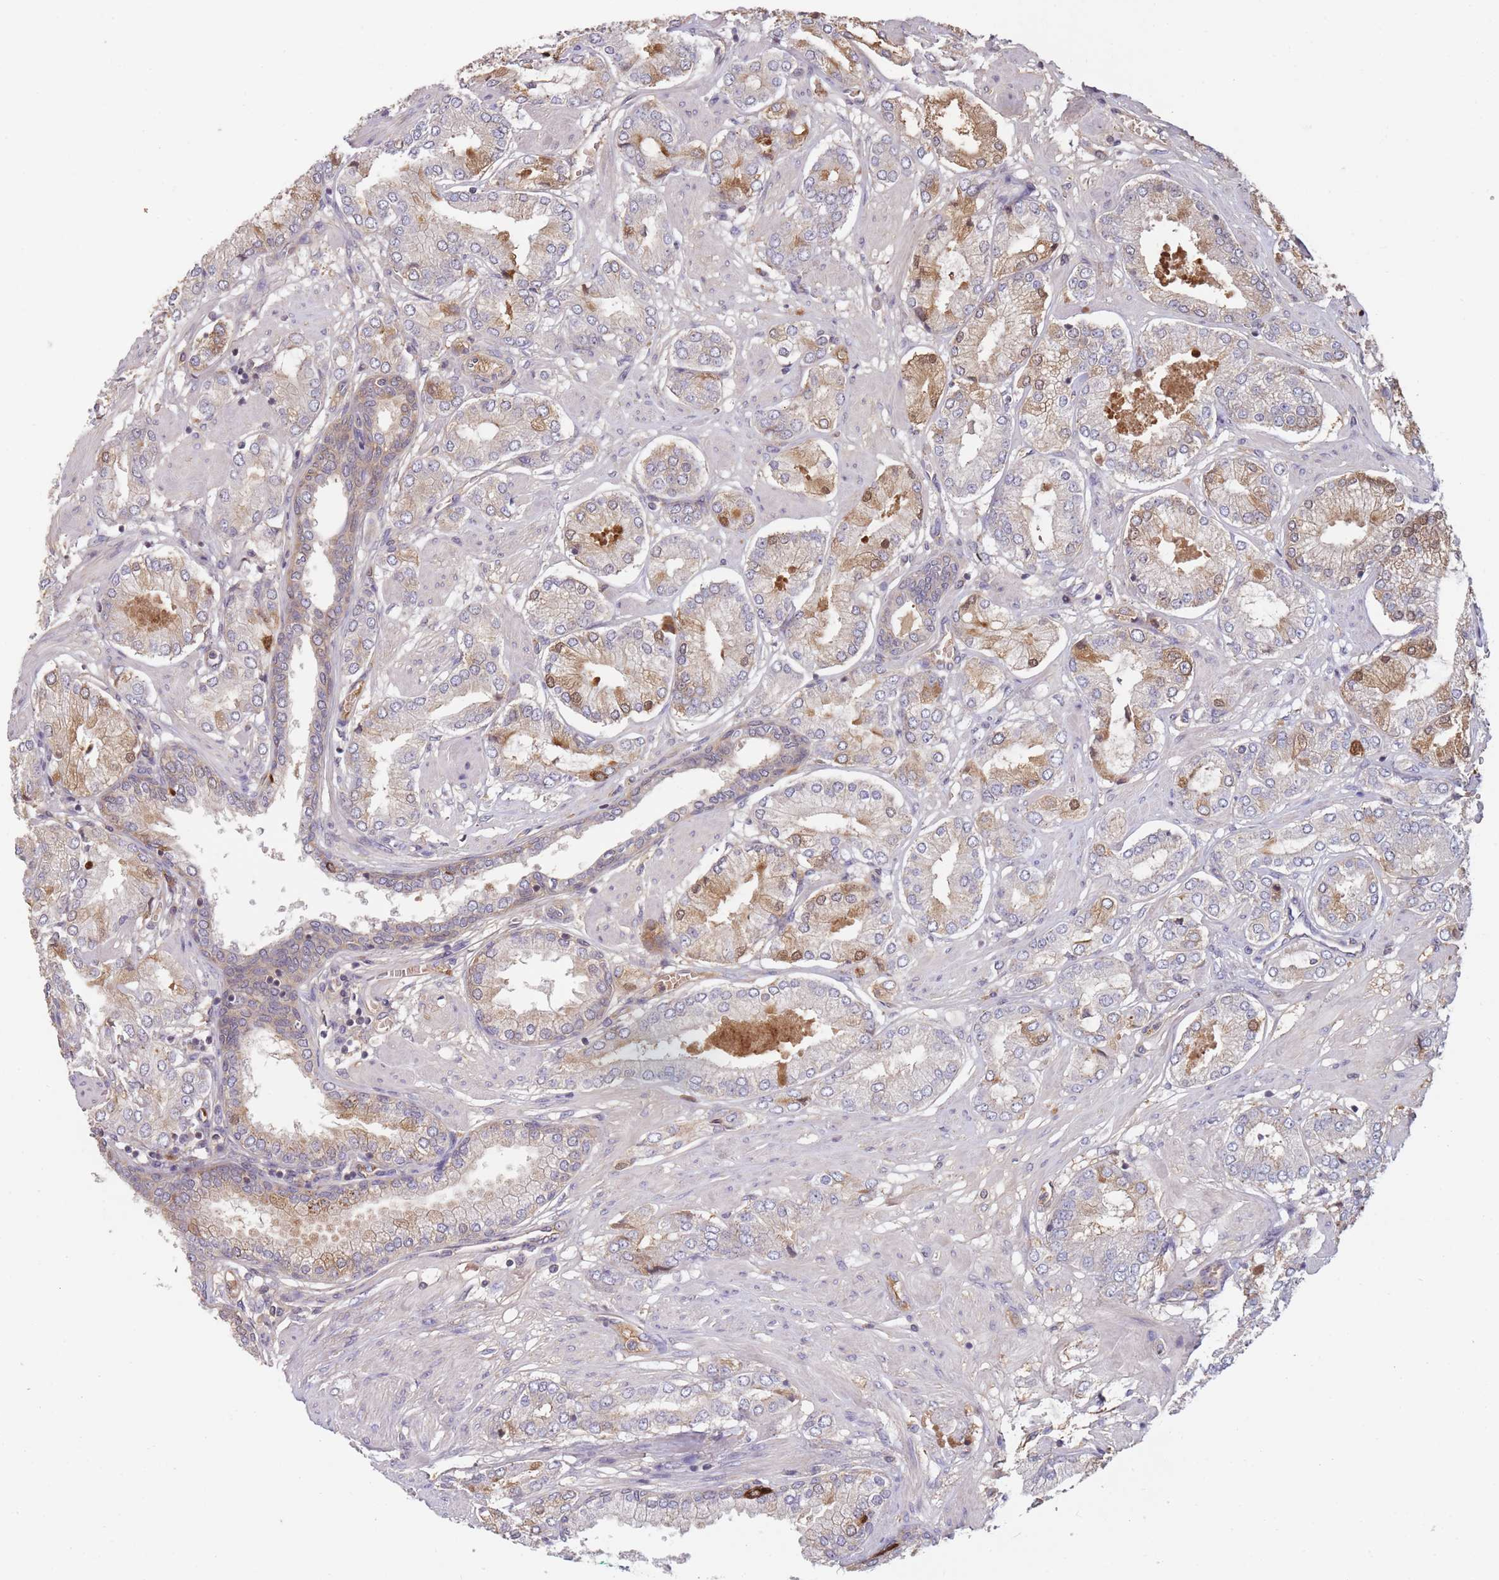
{"staining": {"intensity": "moderate", "quantity": "<25%", "location": "cytoplasmic/membranous"}, "tissue": "prostate cancer", "cell_type": "Tumor cells", "image_type": "cancer", "snomed": [{"axis": "morphology", "description": "Adenocarcinoma, High grade"}, {"axis": "topography", "description": "Prostate and seminal vesicle, NOS"}], "caption": "IHC photomicrograph of prostate cancer stained for a protein (brown), which shows low levels of moderate cytoplasmic/membranous expression in about <25% of tumor cells.", "gene": "RALGDS", "patient": {"sex": "male", "age": 64}}